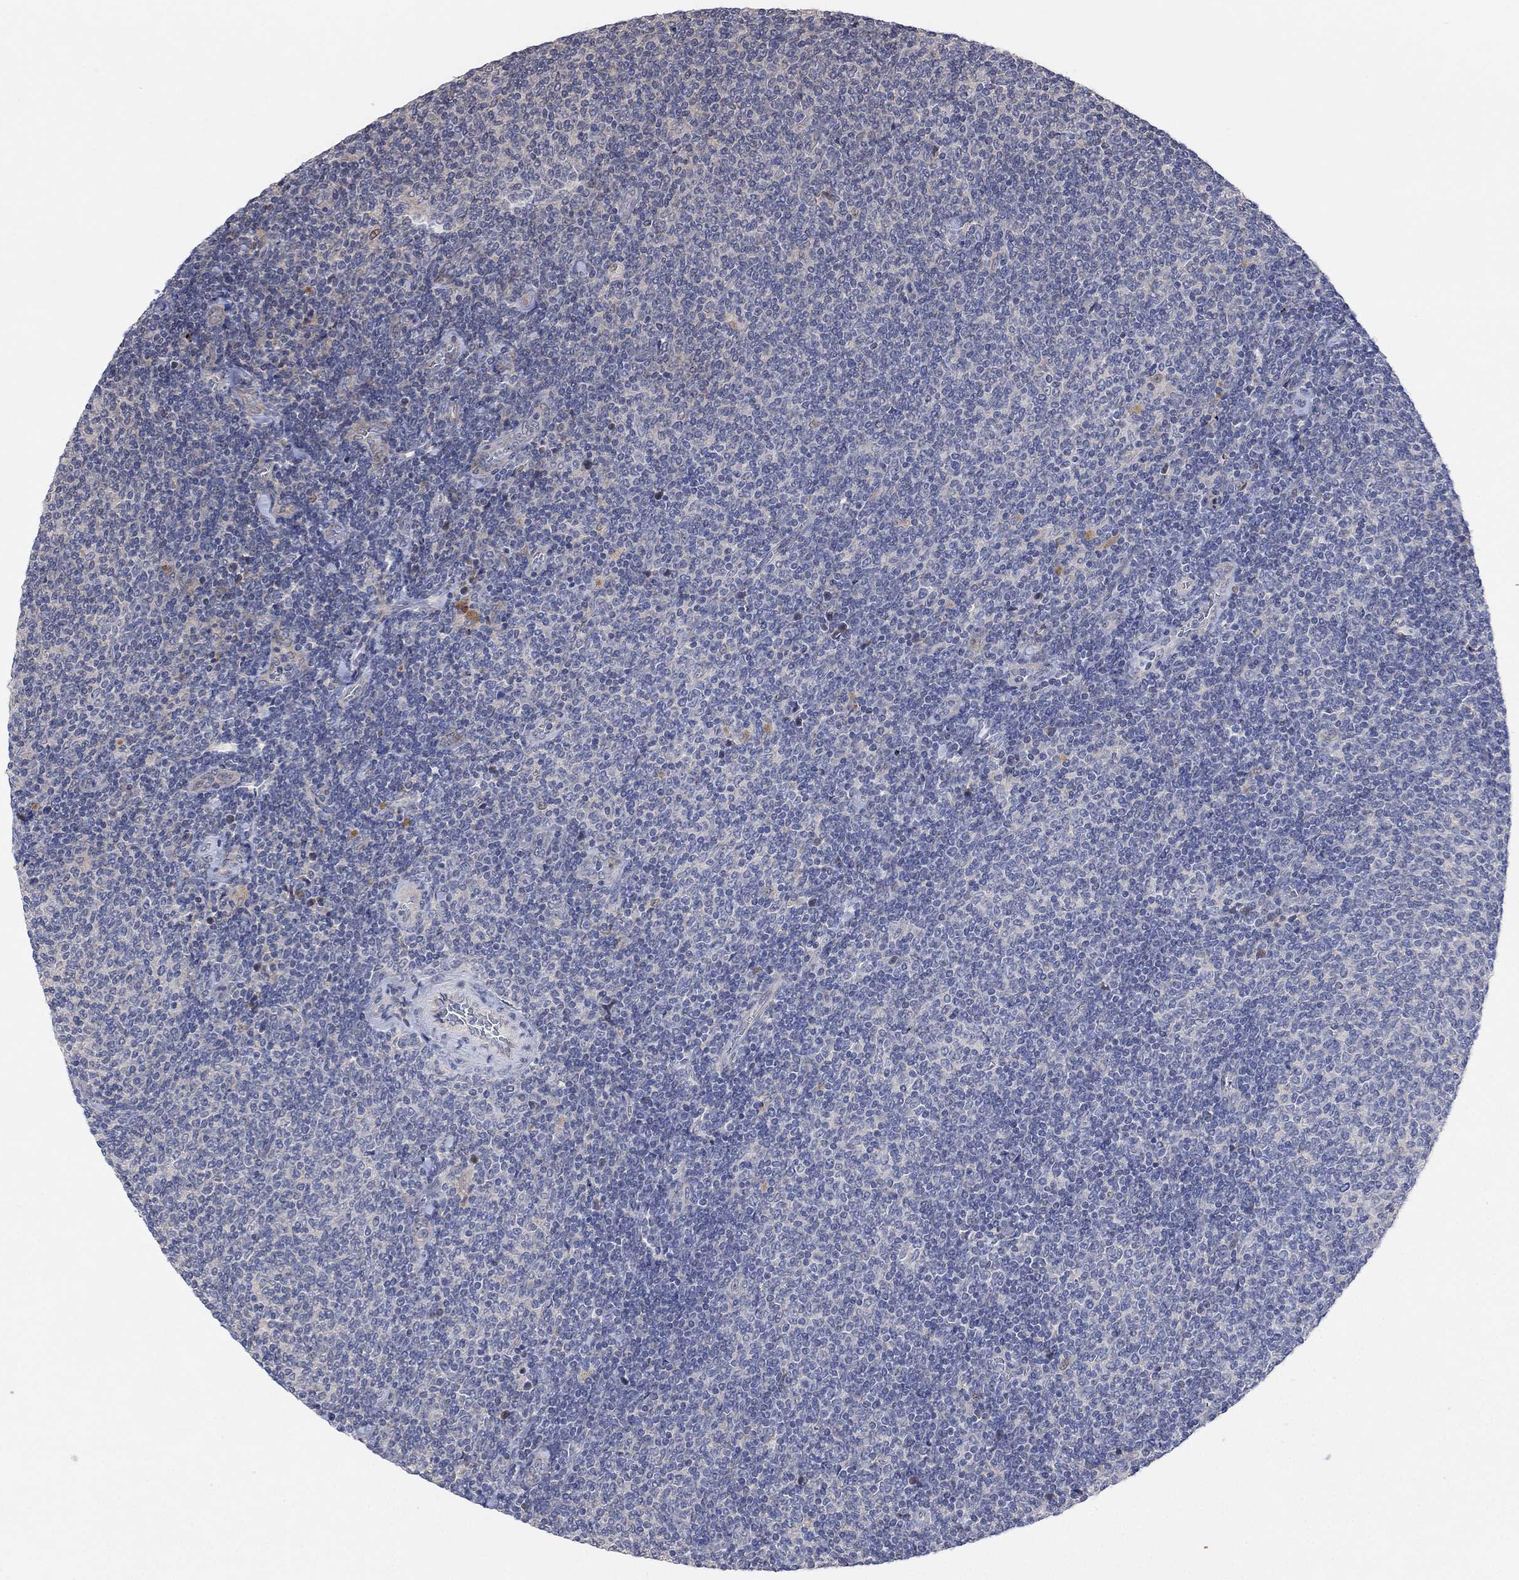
{"staining": {"intensity": "negative", "quantity": "none", "location": "none"}, "tissue": "lymphoma", "cell_type": "Tumor cells", "image_type": "cancer", "snomed": [{"axis": "morphology", "description": "Malignant lymphoma, non-Hodgkin's type, Low grade"}, {"axis": "topography", "description": "Lymph node"}], "caption": "Human malignant lymphoma, non-Hodgkin's type (low-grade) stained for a protein using immunohistochemistry reveals no staining in tumor cells.", "gene": "CNTF", "patient": {"sex": "male", "age": 52}}